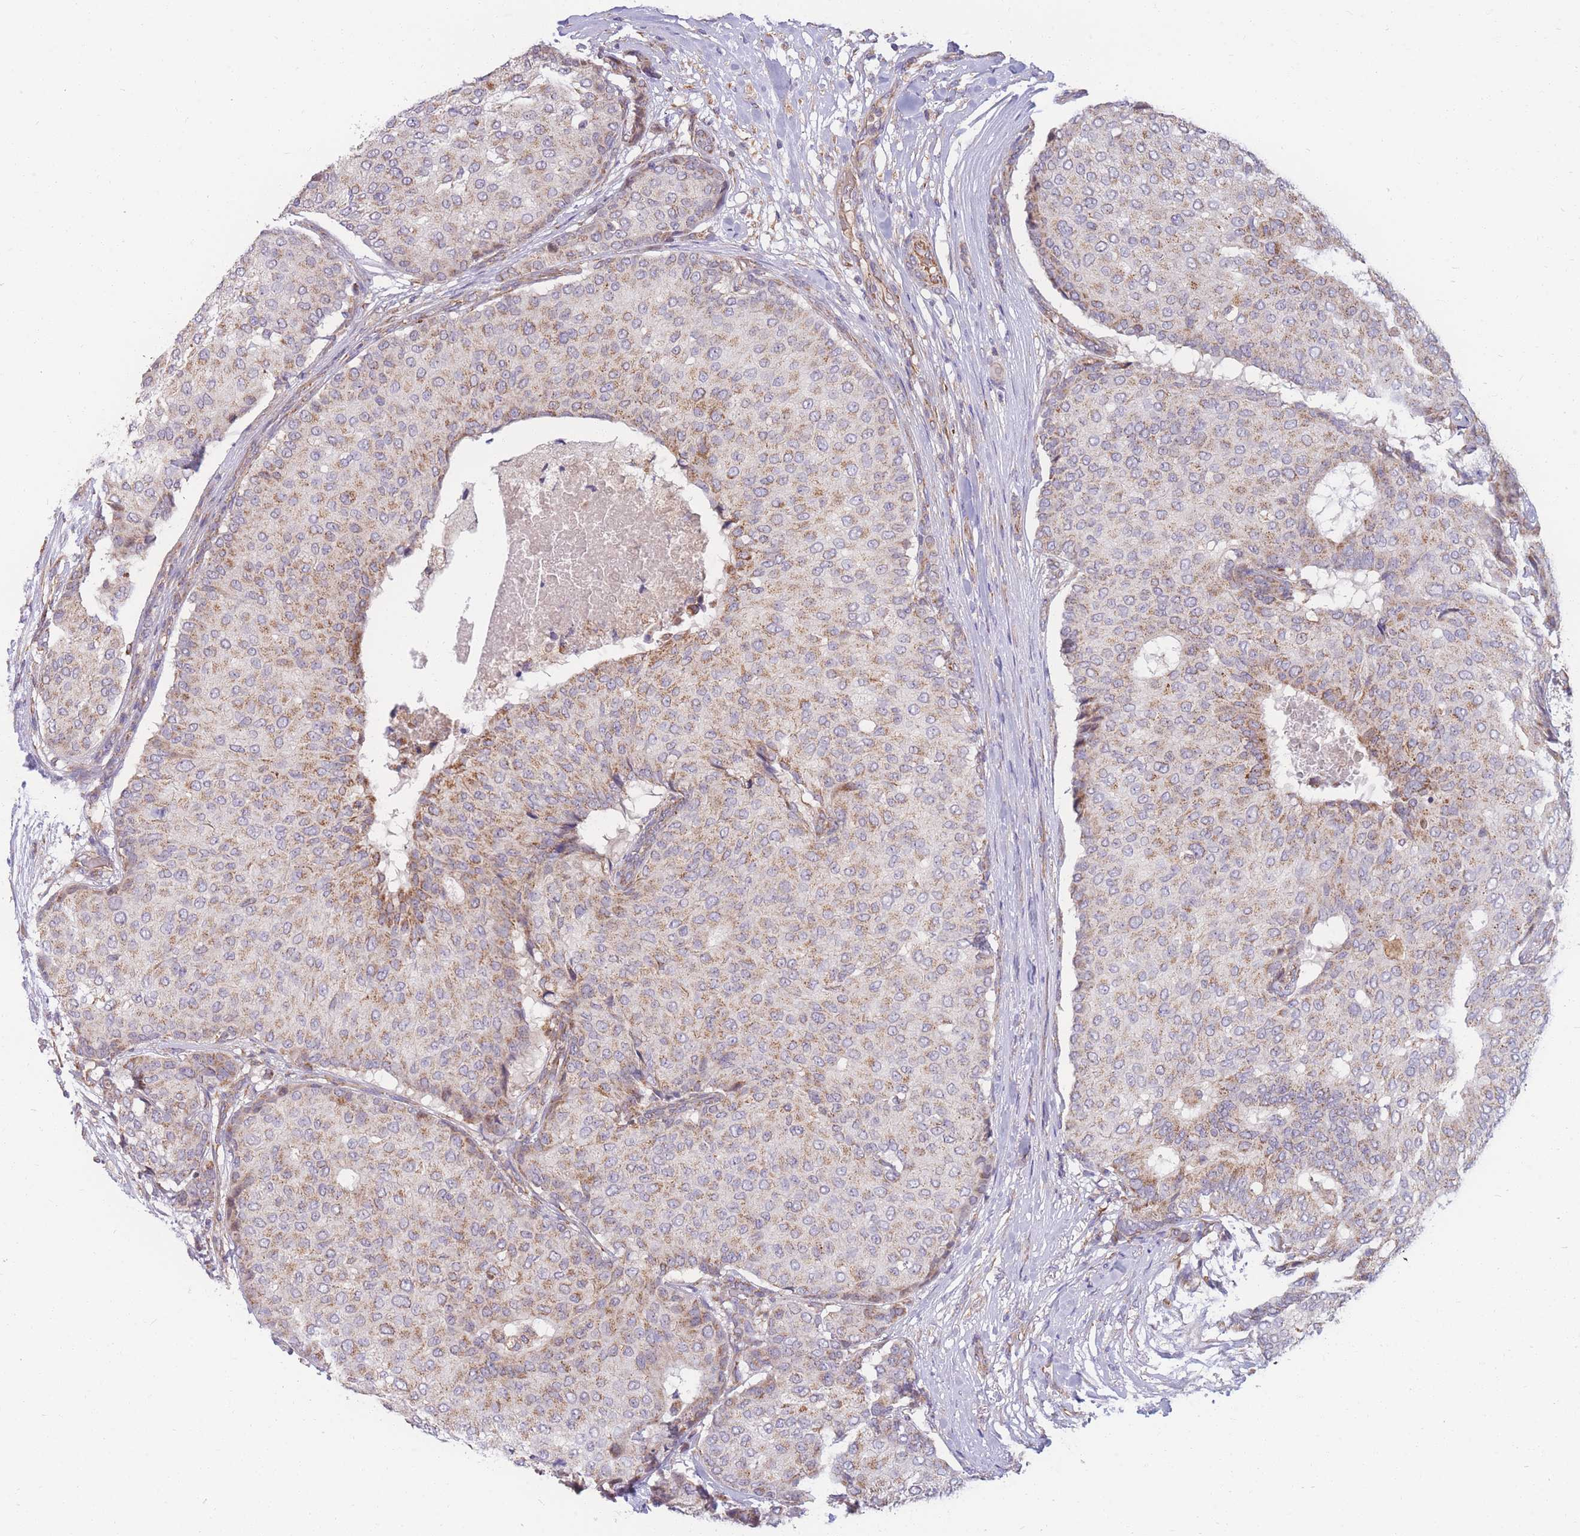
{"staining": {"intensity": "moderate", "quantity": "25%-75%", "location": "cytoplasmic/membranous"}, "tissue": "breast cancer", "cell_type": "Tumor cells", "image_type": "cancer", "snomed": [{"axis": "morphology", "description": "Duct carcinoma"}, {"axis": "topography", "description": "Breast"}], "caption": "Breast infiltrating ductal carcinoma stained with a protein marker displays moderate staining in tumor cells.", "gene": "MRPS9", "patient": {"sex": "female", "age": 75}}